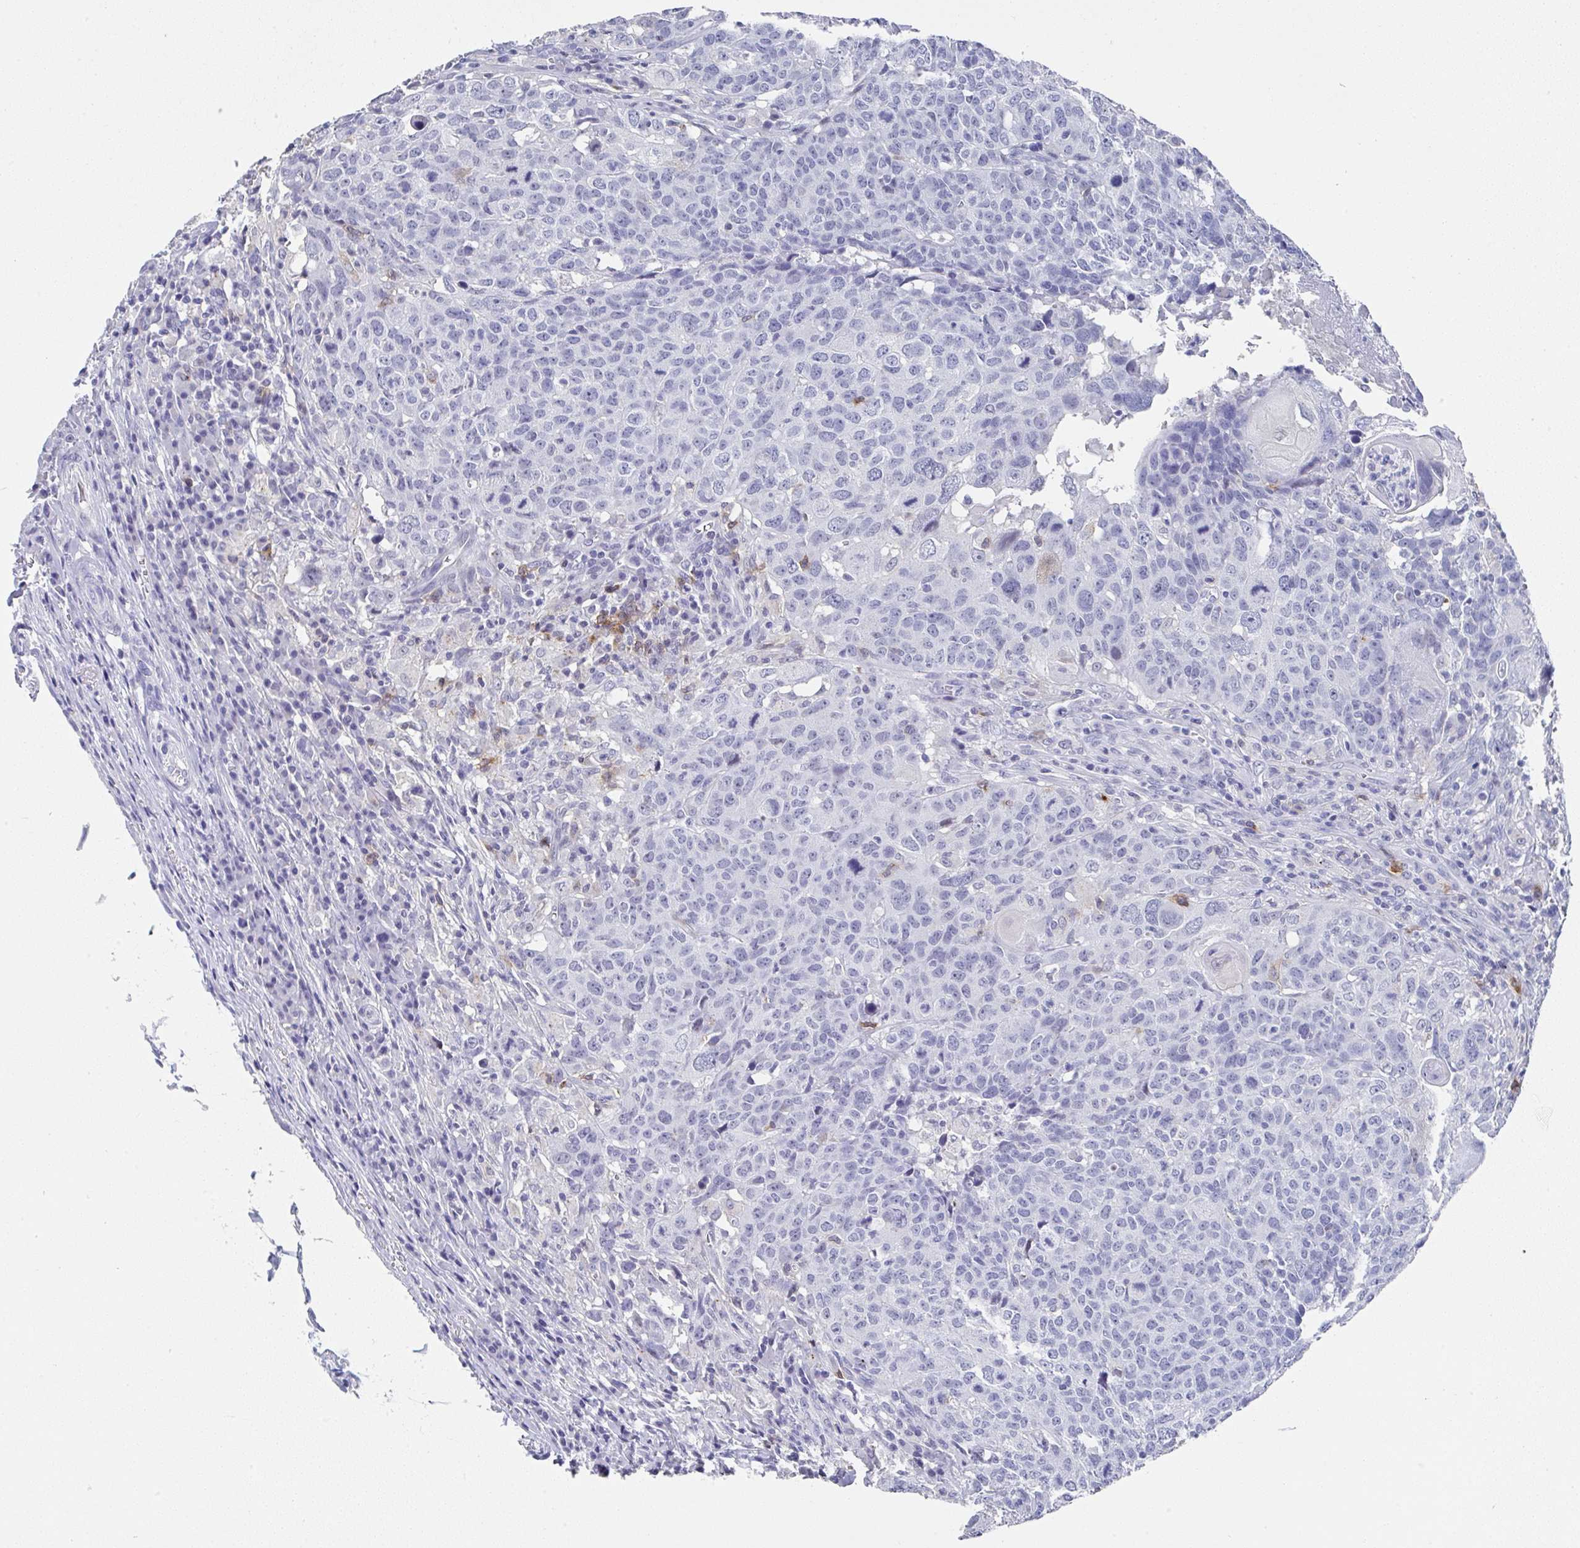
{"staining": {"intensity": "negative", "quantity": "none", "location": "none"}, "tissue": "head and neck cancer", "cell_type": "Tumor cells", "image_type": "cancer", "snomed": [{"axis": "morphology", "description": "Normal tissue, NOS"}, {"axis": "morphology", "description": "Squamous cell carcinoma, NOS"}, {"axis": "topography", "description": "Skeletal muscle"}, {"axis": "topography", "description": "Vascular tissue"}, {"axis": "topography", "description": "Peripheral nerve tissue"}, {"axis": "topography", "description": "Head-Neck"}], "caption": "Human head and neck cancer (squamous cell carcinoma) stained for a protein using immunohistochemistry (IHC) shows no staining in tumor cells.", "gene": "TNFRSF8", "patient": {"sex": "male", "age": 66}}